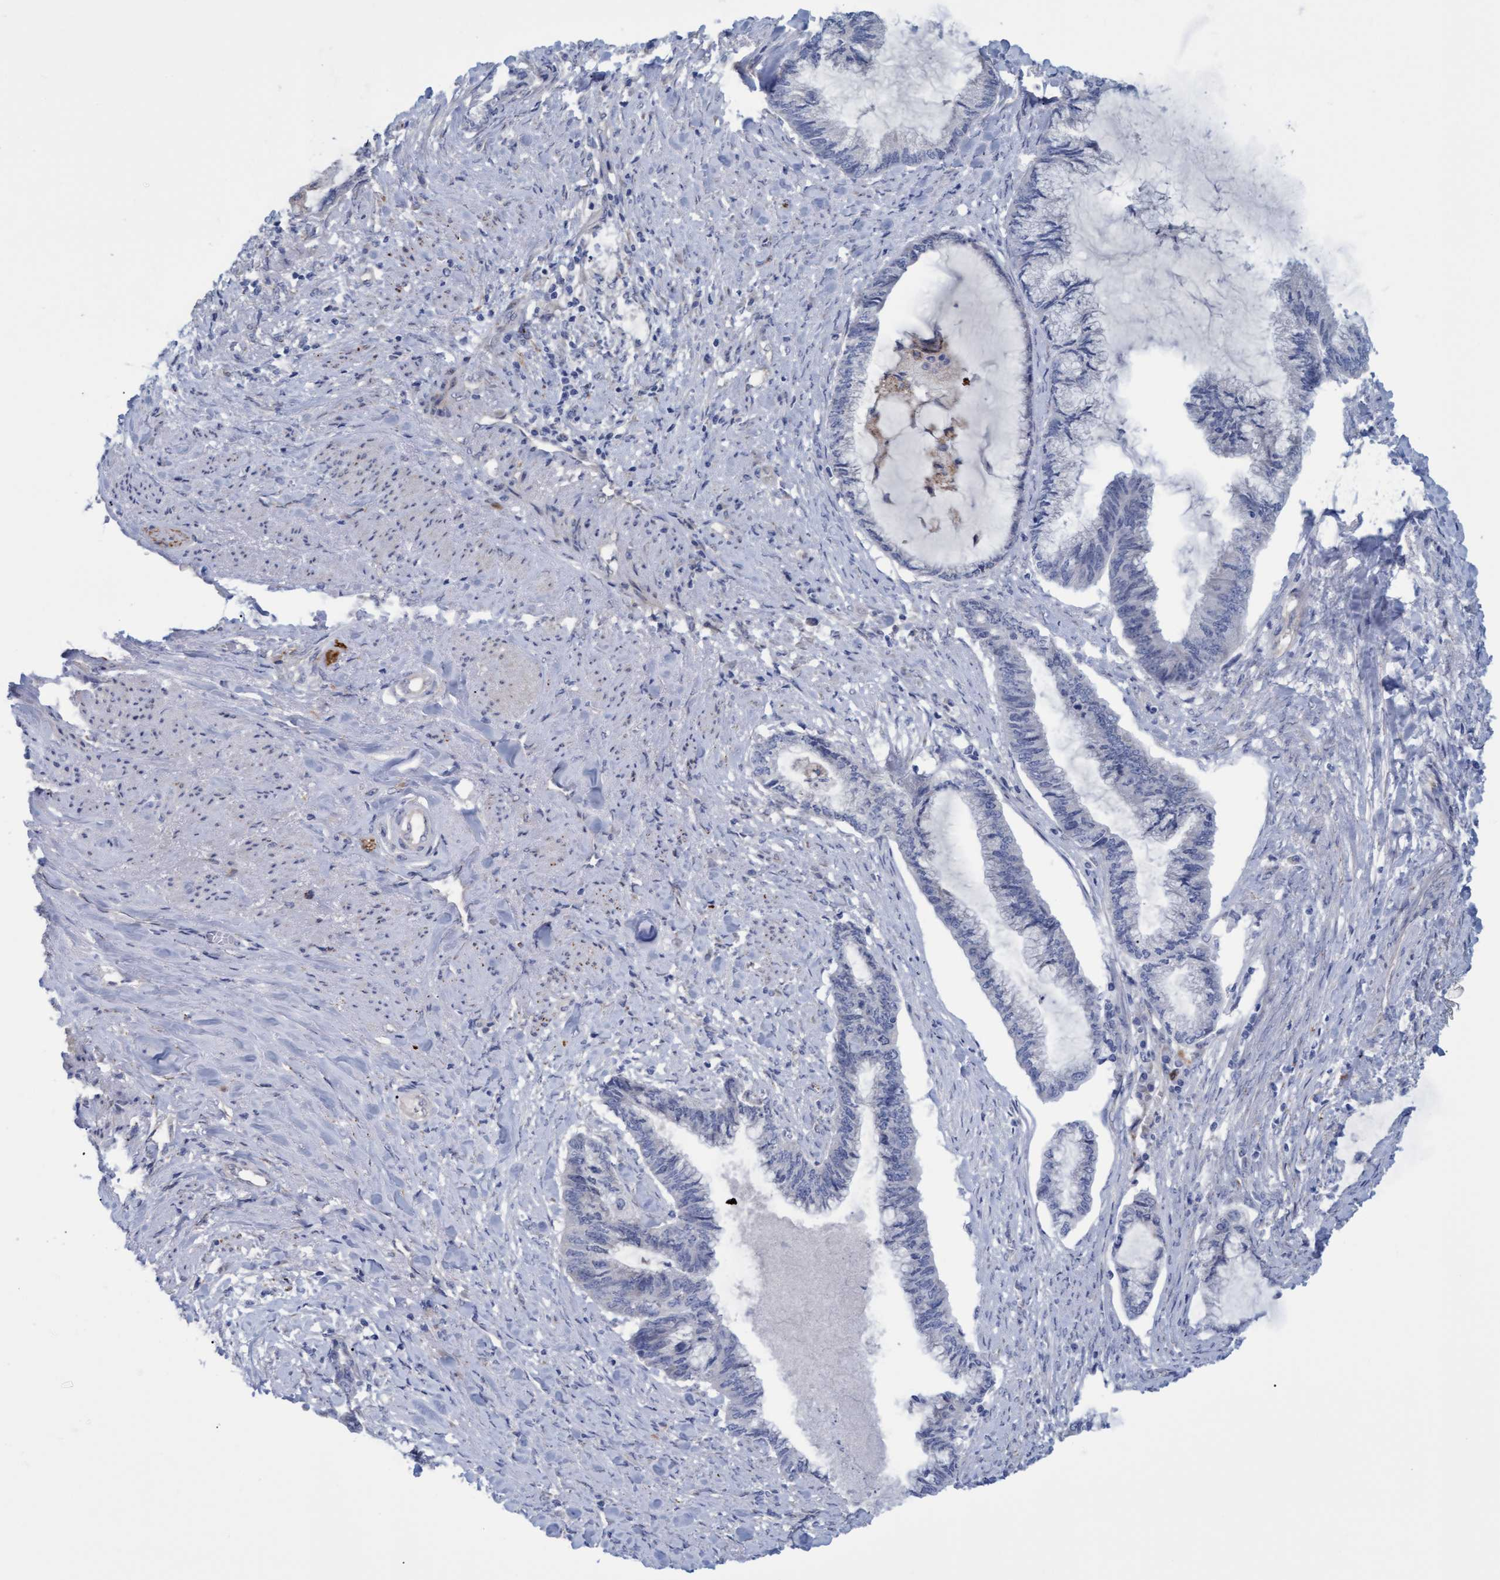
{"staining": {"intensity": "negative", "quantity": "none", "location": "none"}, "tissue": "endometrial cancer", "cell_type": "Tumor cells", "image_type": "cancer", "snomed": [{"axis": "morphology", "description": "Adenocarcinoma, NOS"}, {"axis": "topography", "description": "Endometrium"}], "caption": "This image is of adenocarcinoma (endometrial) stained with immunohistochemistry to label a protein in brown with the nuclei are counter-stained blue. There is no expression in tumor cells.", "gene": "STXBP1", "patient": {"sex": "female", "age": 86}}